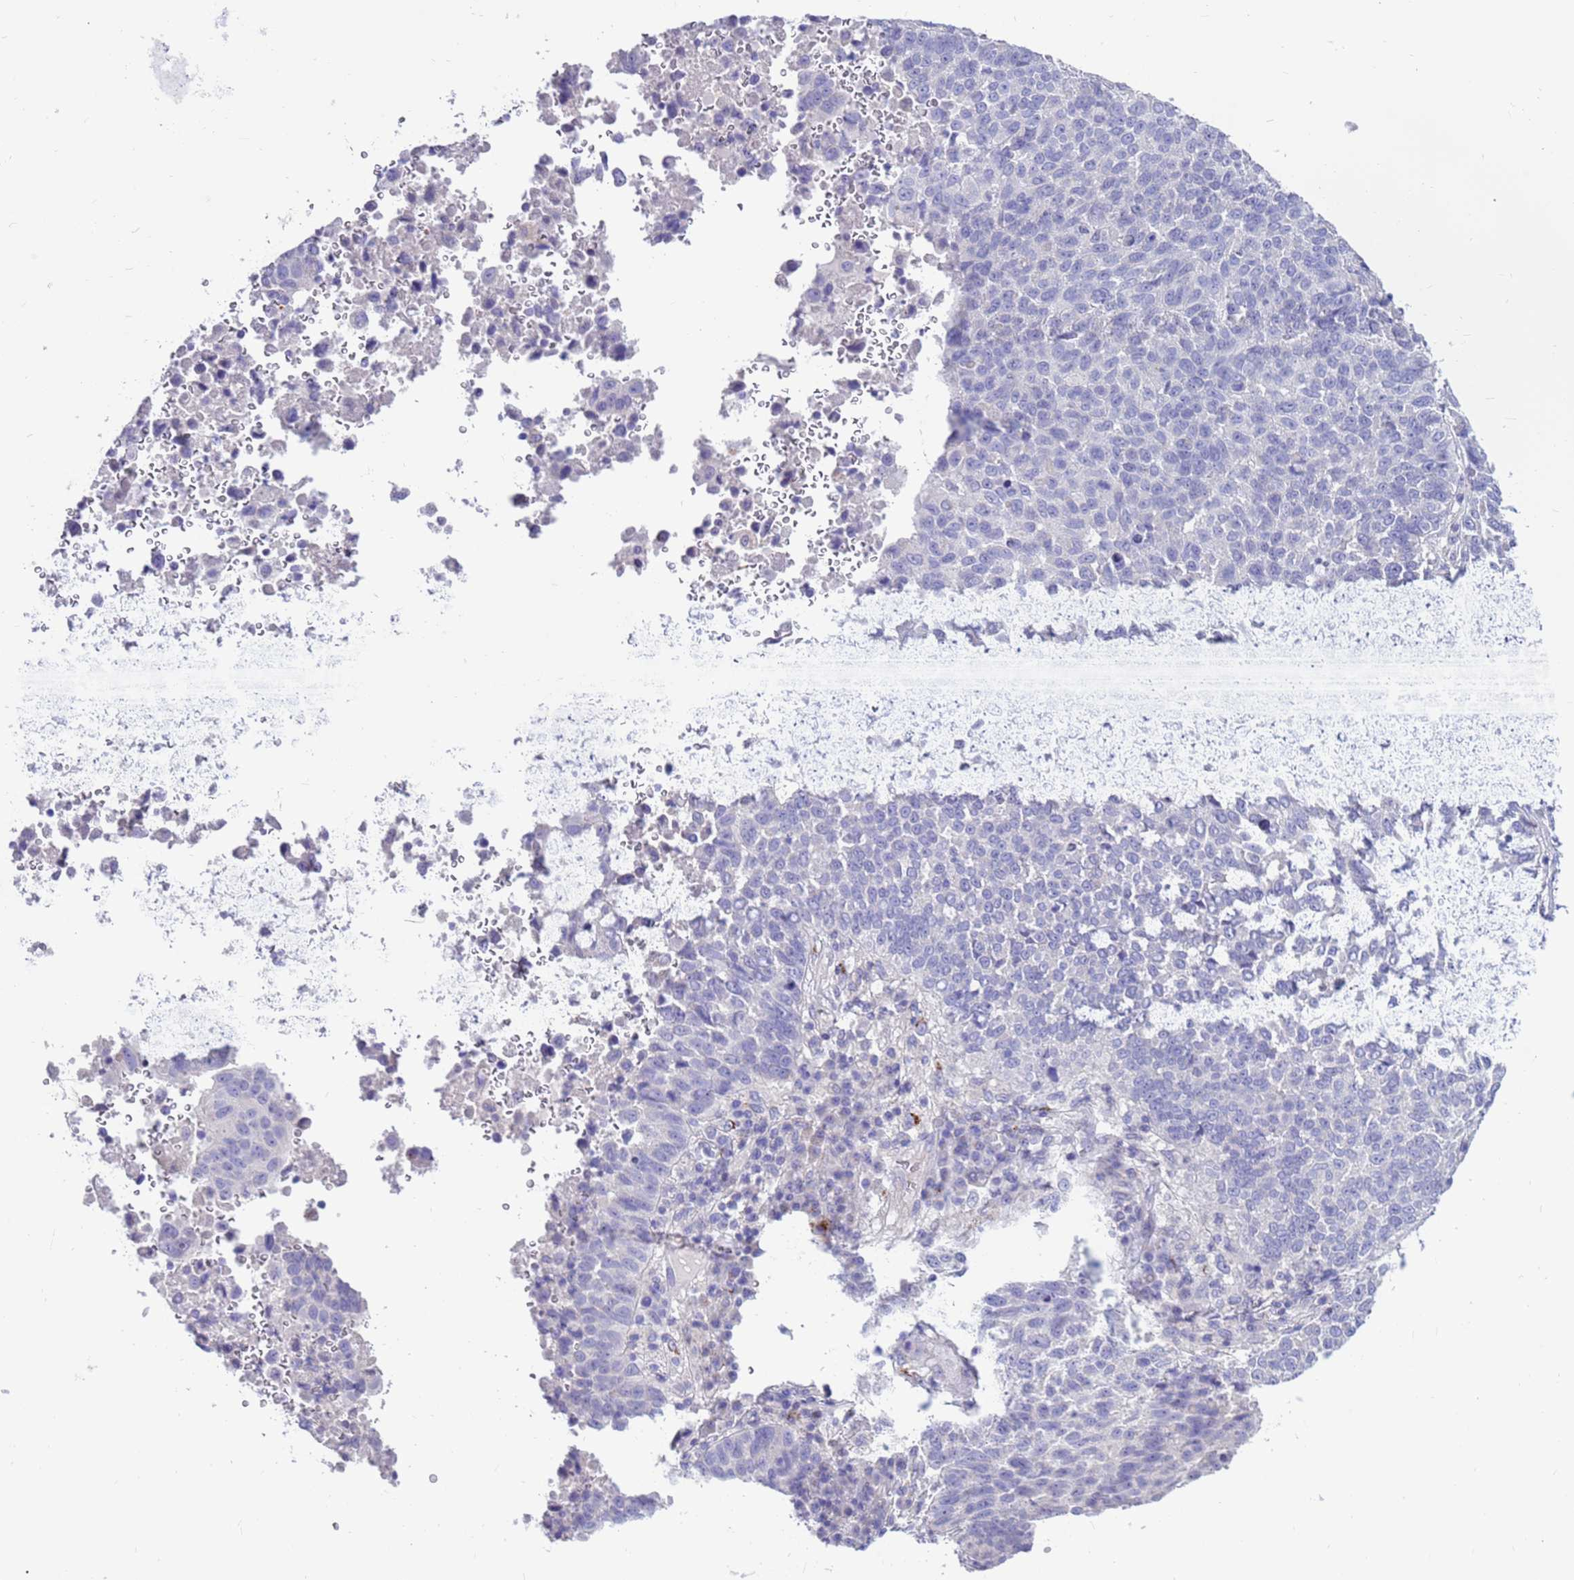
{"staining": {"intensity": "negative", "quantity": "none", "location": "none"}, "tissue": "lung cancer", "cell_type": "Tumor cells", "image_type": "cancer", "snomed": [{"axis": "morphology", "description": "Squamous cell carcinoma, NOS"}, {"axis": "topography", "description": "Lung"}], "caption": "High magnification brightfield microscopy of lung cancer stained with DAB (brown) and counterstained with hematoxylin (blue): tumor cells show no significant staining.", "gene": "PDE10A", "patient": {"sex": "male", "age": 73}}